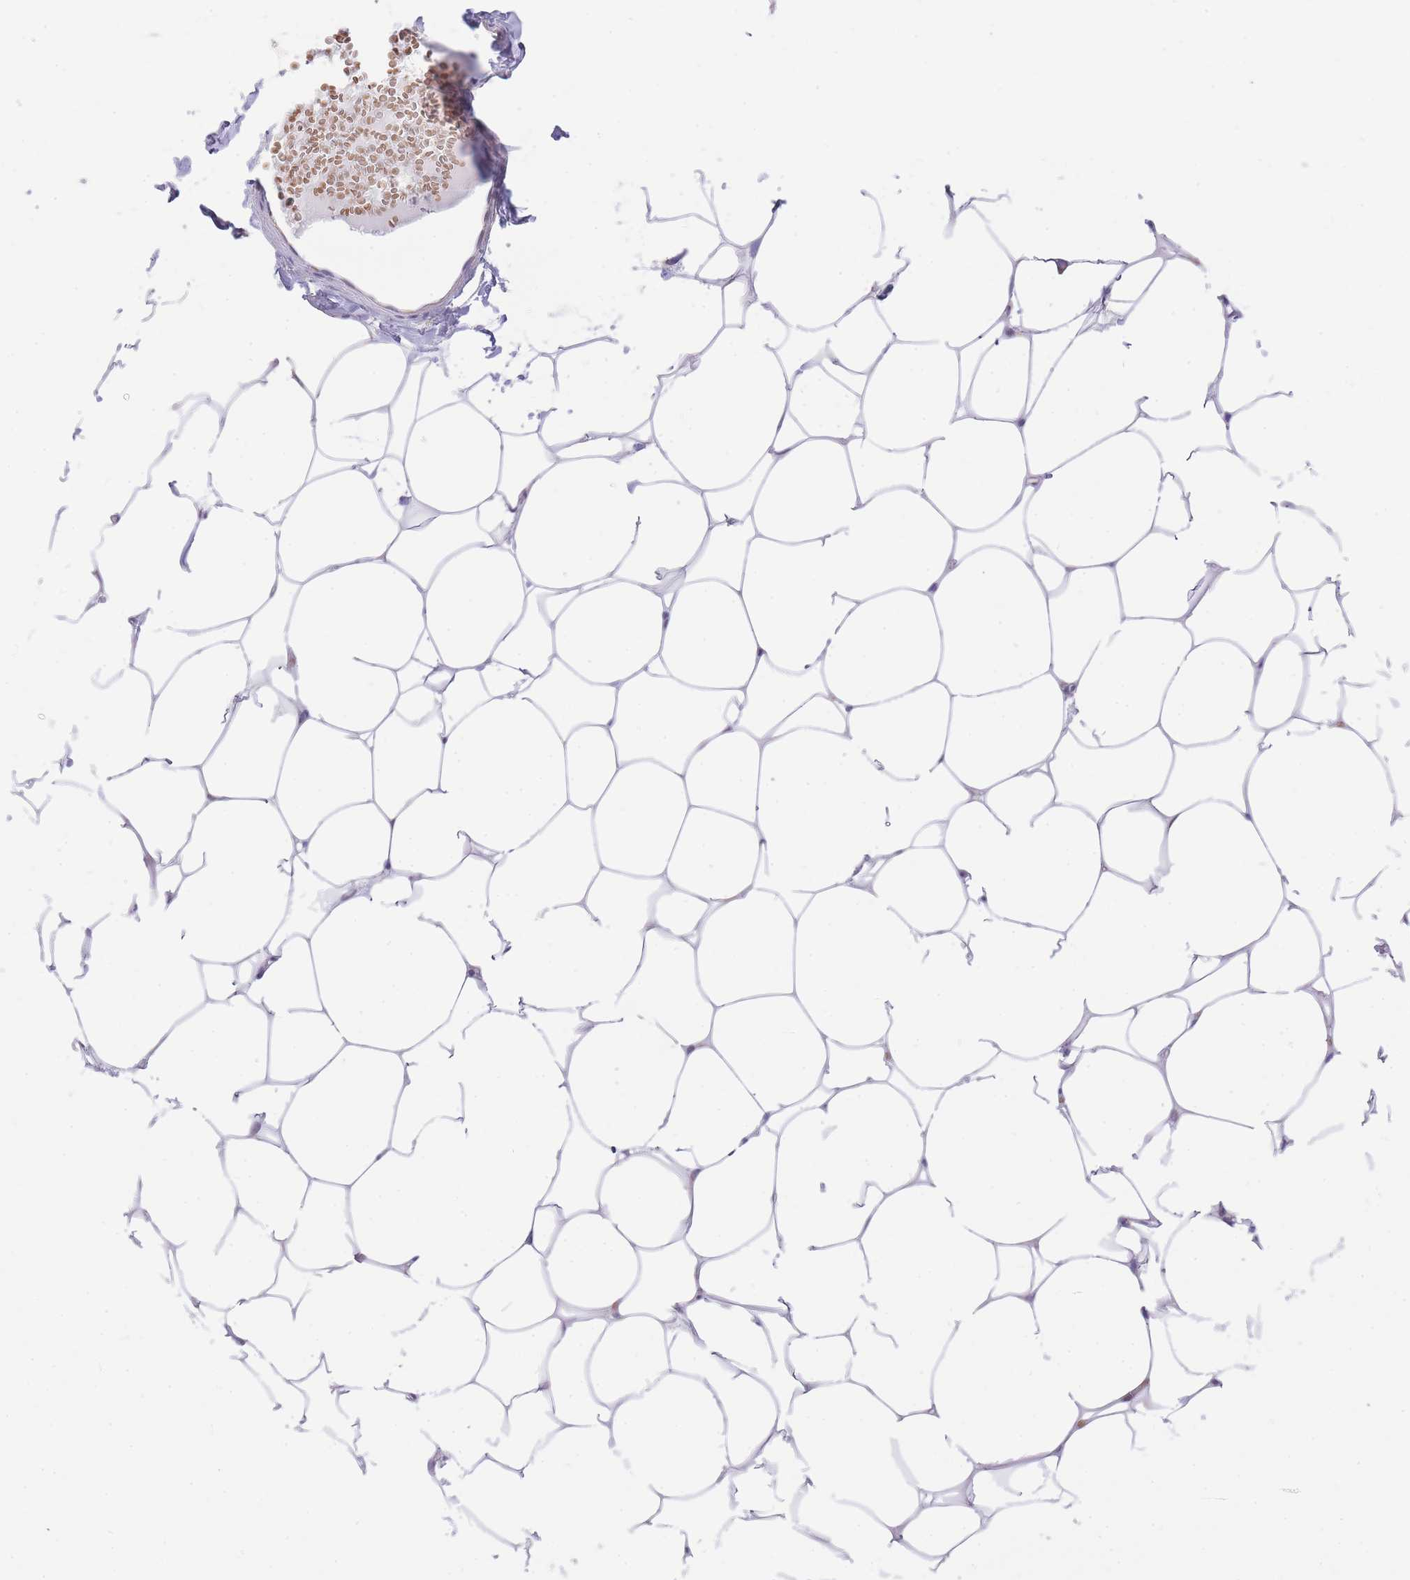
{"staining": {"intensity": "negative", "quantity": "none", "location": "none"}, "tissue": "breast", "cell_type": "Adipocytes", "image_type": "normal", "snomed": [{"axis": "morphology", "description": "Normal tissue, NOS"}, {"axis": "topography", "description": "Breast"}], "caption": "Breast stained for a protein using immunohistochemistry shows no staining adipocytes.", "gene": "MEIOSIN", "patient": {"sex": "female", "age": 27}}